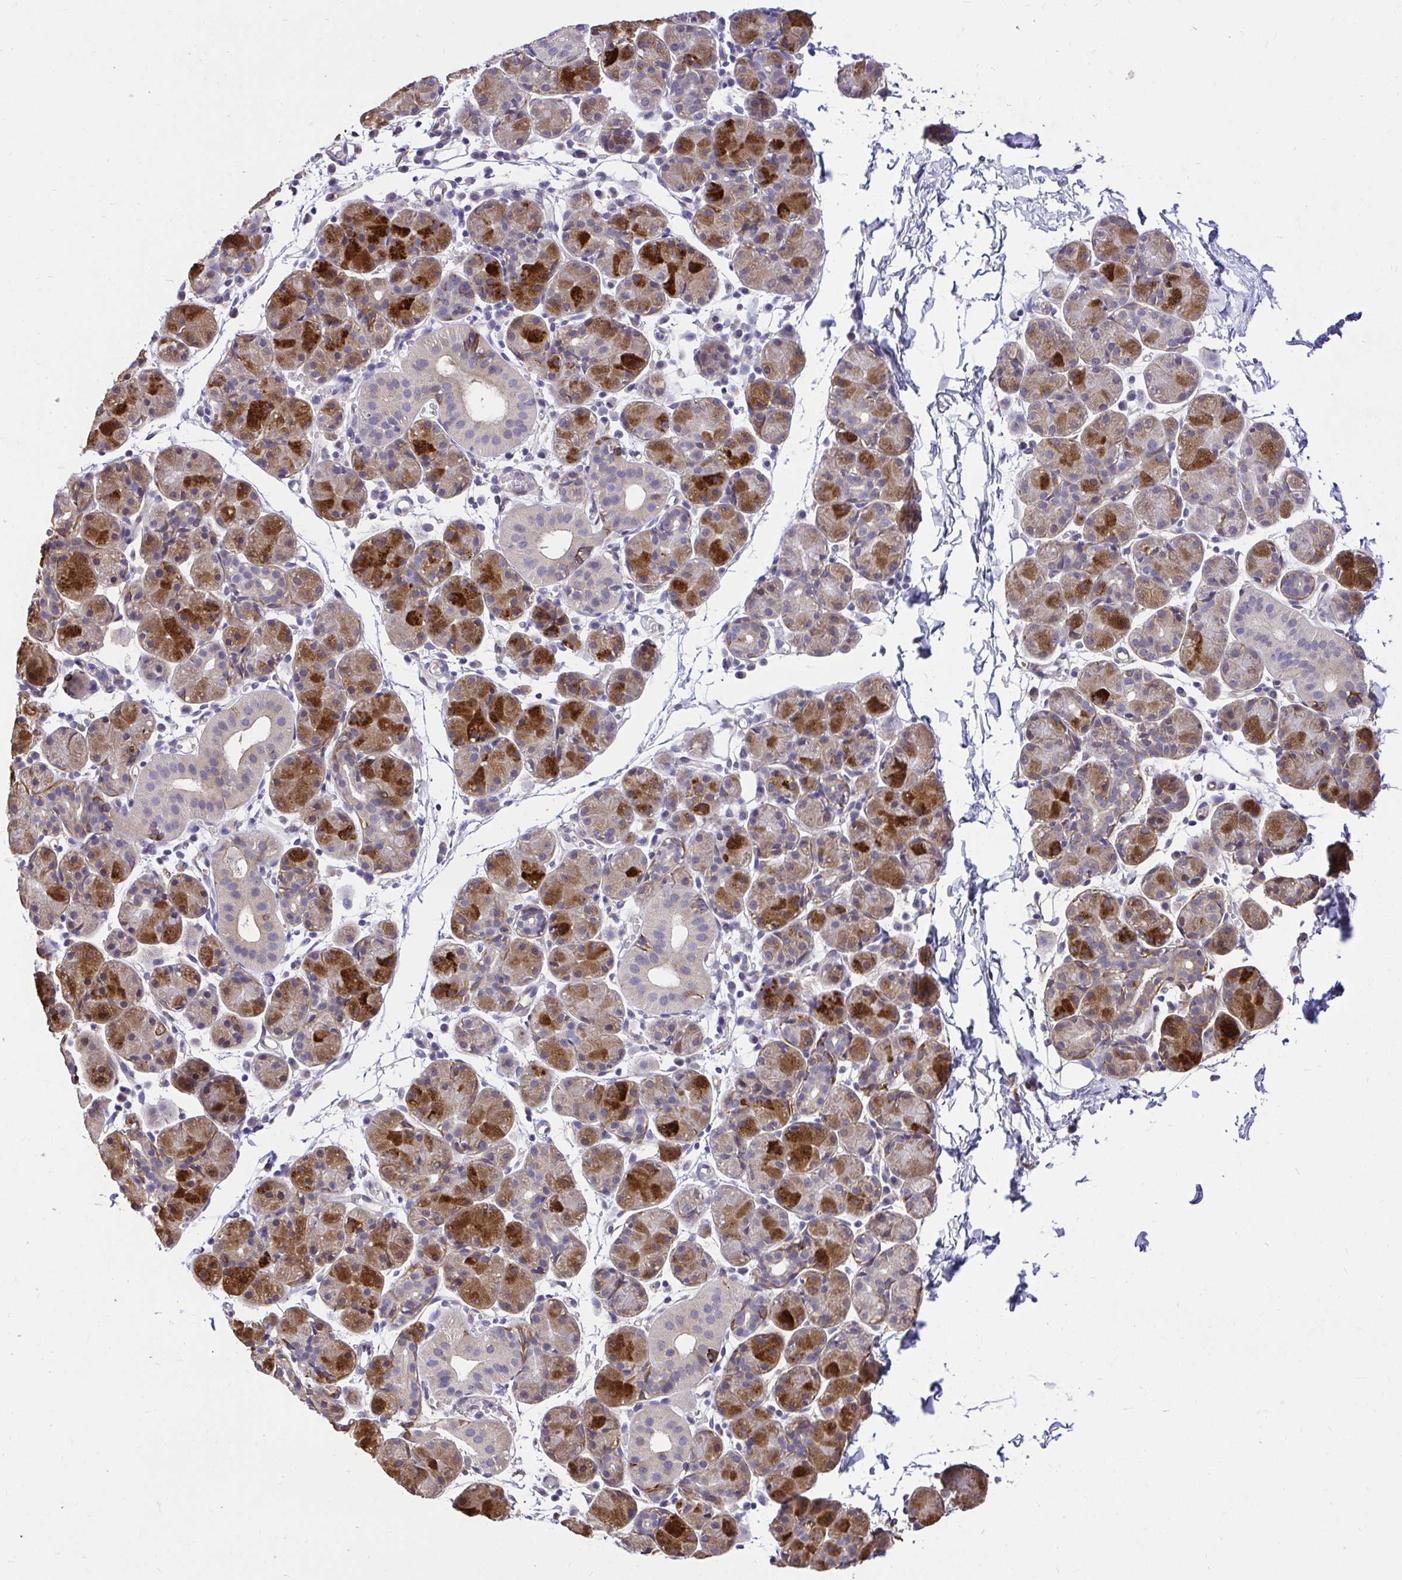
{"staining": {"intensity": "strong", "quantity": "25%-75%", "location": "cytoplasmic/membranous"}, "tissue": "salivary gland", "cell_type": "Glandular cells", "image_type": "normal", "snomed": [{"axis": "morphology", "description": "Normal tissue, NOS"}, {"axis": "morphology", "description": "Inflammation, NOS"}, {"axis": "topography", "description": "Lymph node"}, {"axis": "topography", "description": "Salivary gland"}], "caption": "Brown immunohistochemical staining in unremarkable human salivary gland demonstrates strong cytoplasmic/membranous positivity in about 25%-75% of glandular cells.", "gene": "CCDC122", "patient": {"sex": "male", "age": 3}}